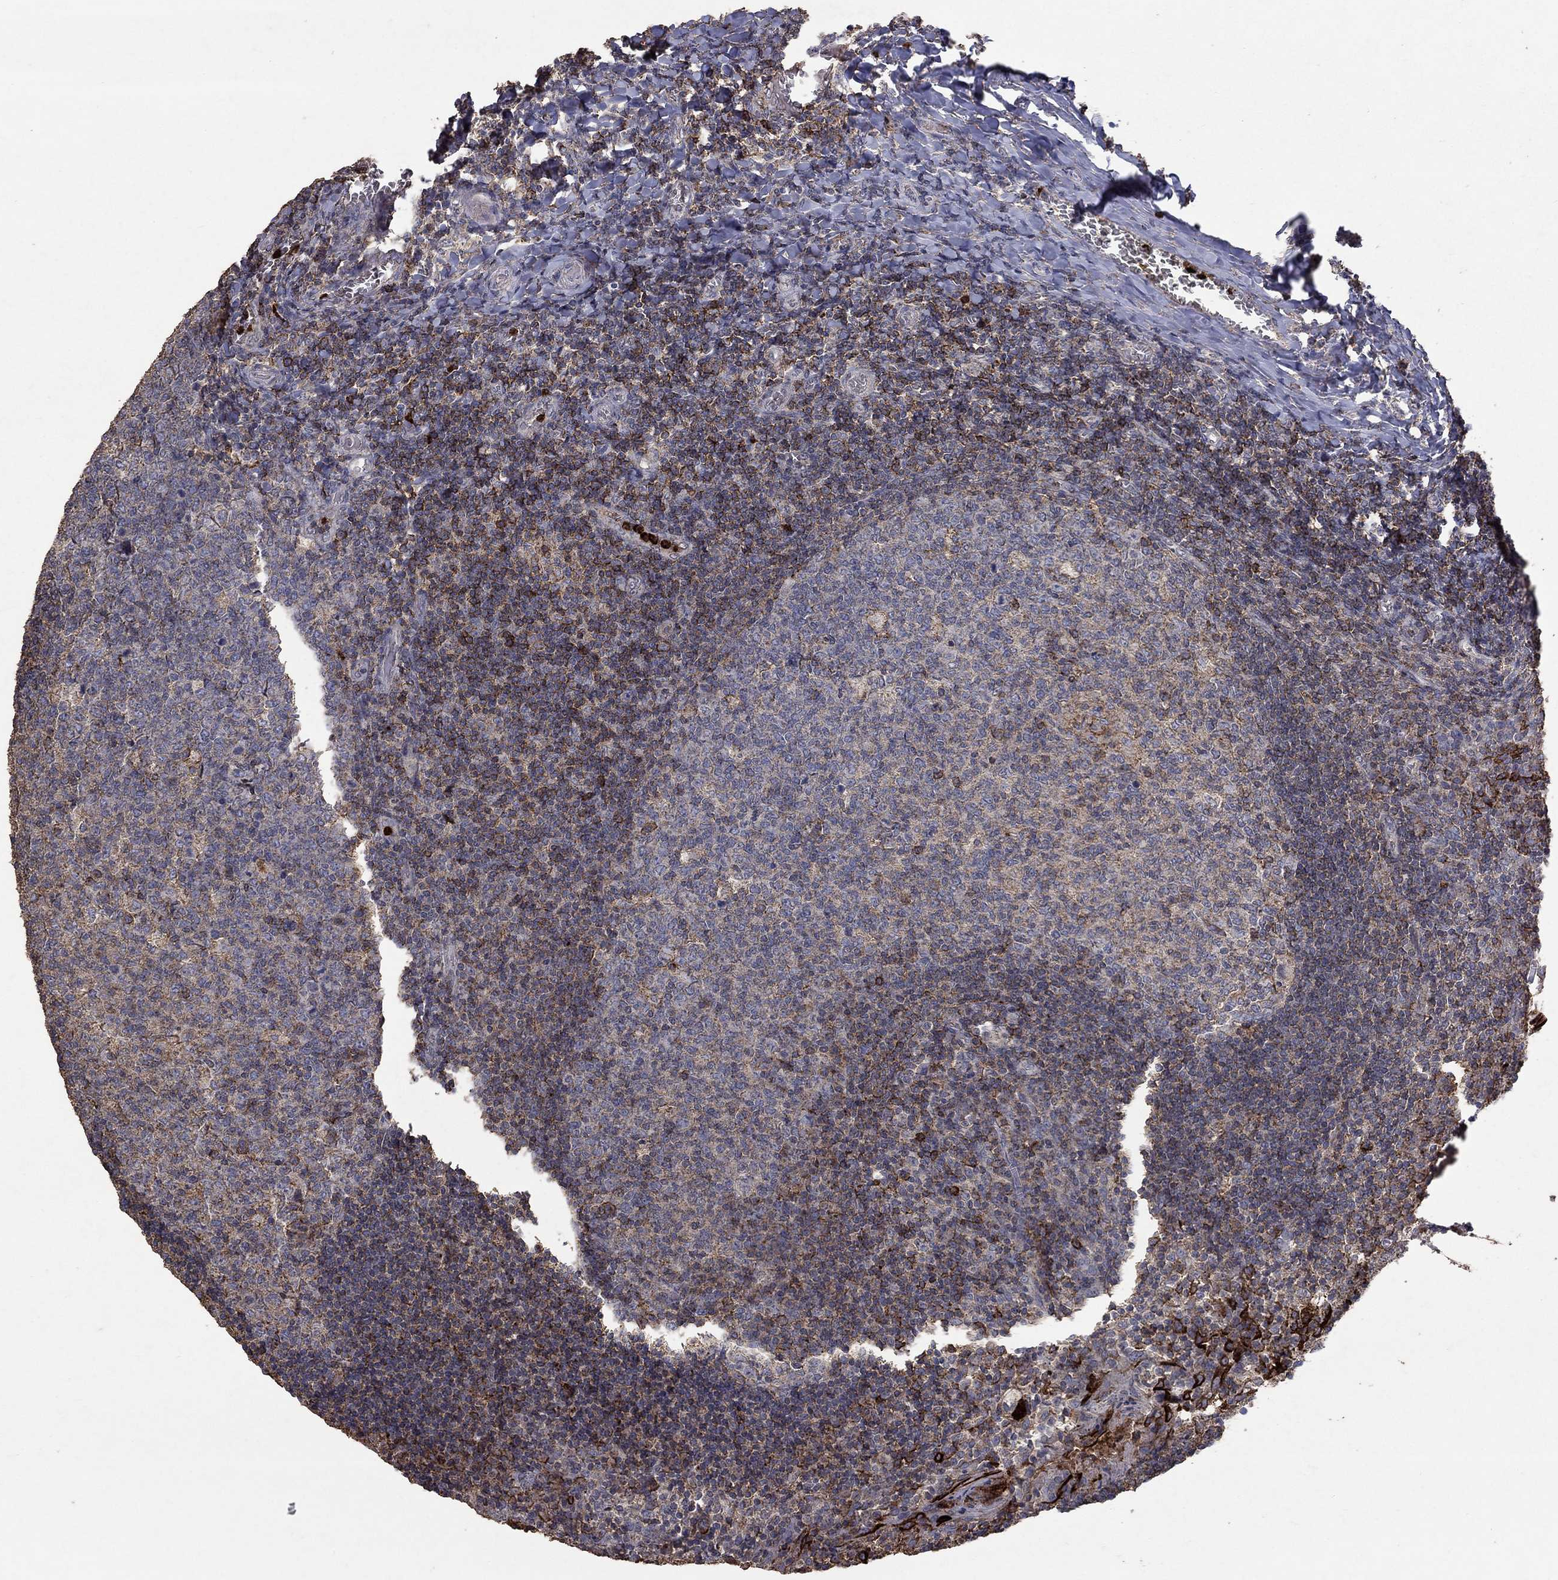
{"staining": {"intensity": "strong", "quantity": "<25%", "location": "cytoplasmic/membranous"}, "tissue": "tonsil", "cell_type": "Germinal center cells", "image_type": "normal", "snomed": [{"axis": "morphology", "description": "Normal tissue, NOS"}, {"axis": "topography", "description": "Tonsil"}], "caption": "Immunohistochemistry (IHC) image of normal tonsil: tonsil stained using immunohistochemistry (IHC) exhibits medium levels of strong protein expression localized specifically in the cytoplasmic/membranous of germinal center cells, appearing as a cytoplasmic/membranous brown color.", "gene": "CD24", "patient": {"sex": "female", "age": 13}}